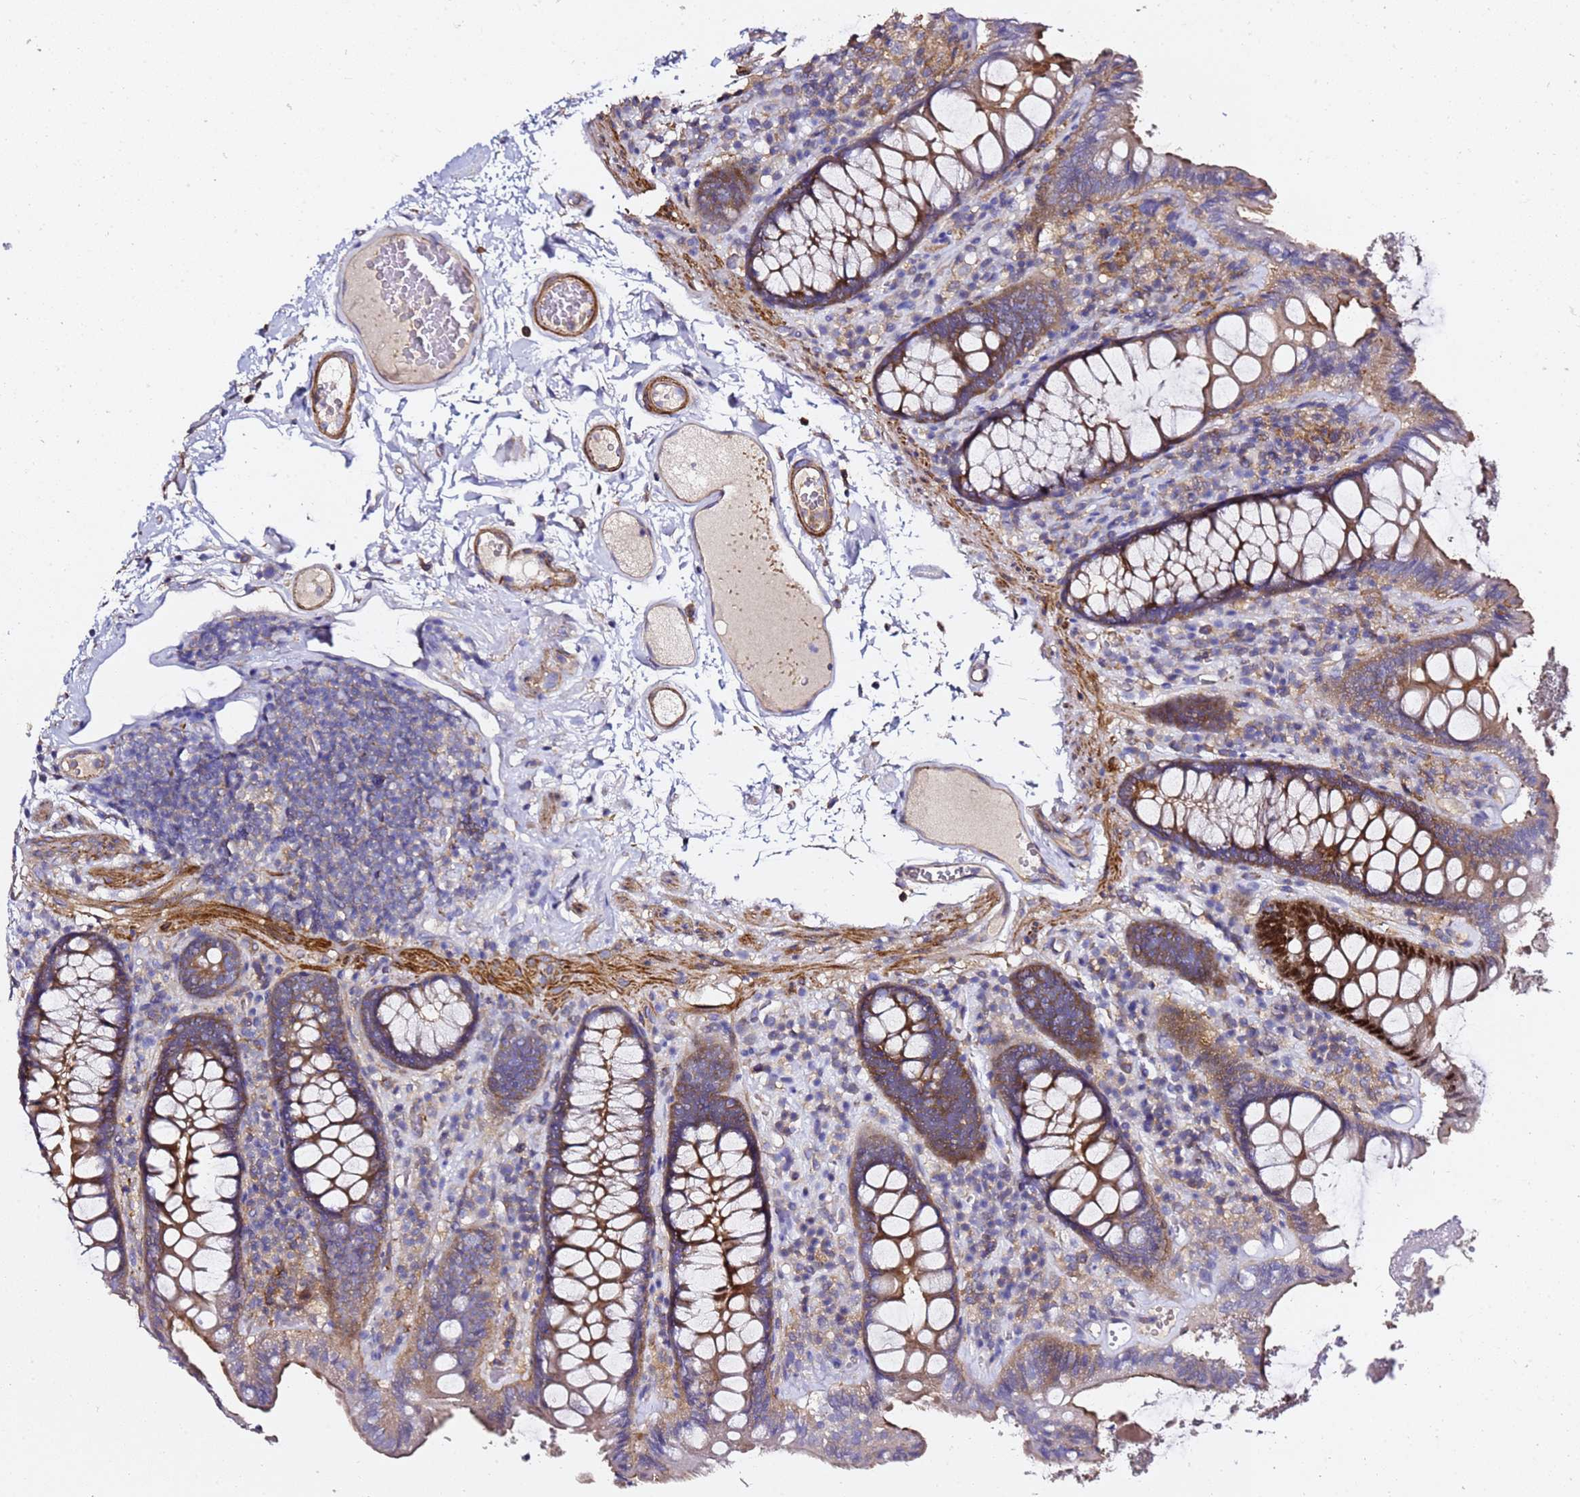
{"staining": {"intensity": "moderate", "quantity": ">75%", "location": "cytoplasmic/membranous"}, "tissue": "colon", "cell_type": "Endothelial cells", "image_type": "normal", "snomed": [{"axis": "morphology", "description": "Normal tissue, NOS"}, {"axis": "topography", "description": "Colon"}], "caption": "Colon stained with a protein marker displays moderate staining in endothelial cells.", "gene": "ZFP36L2", "patient": {"sex": "male", "age": 84}}